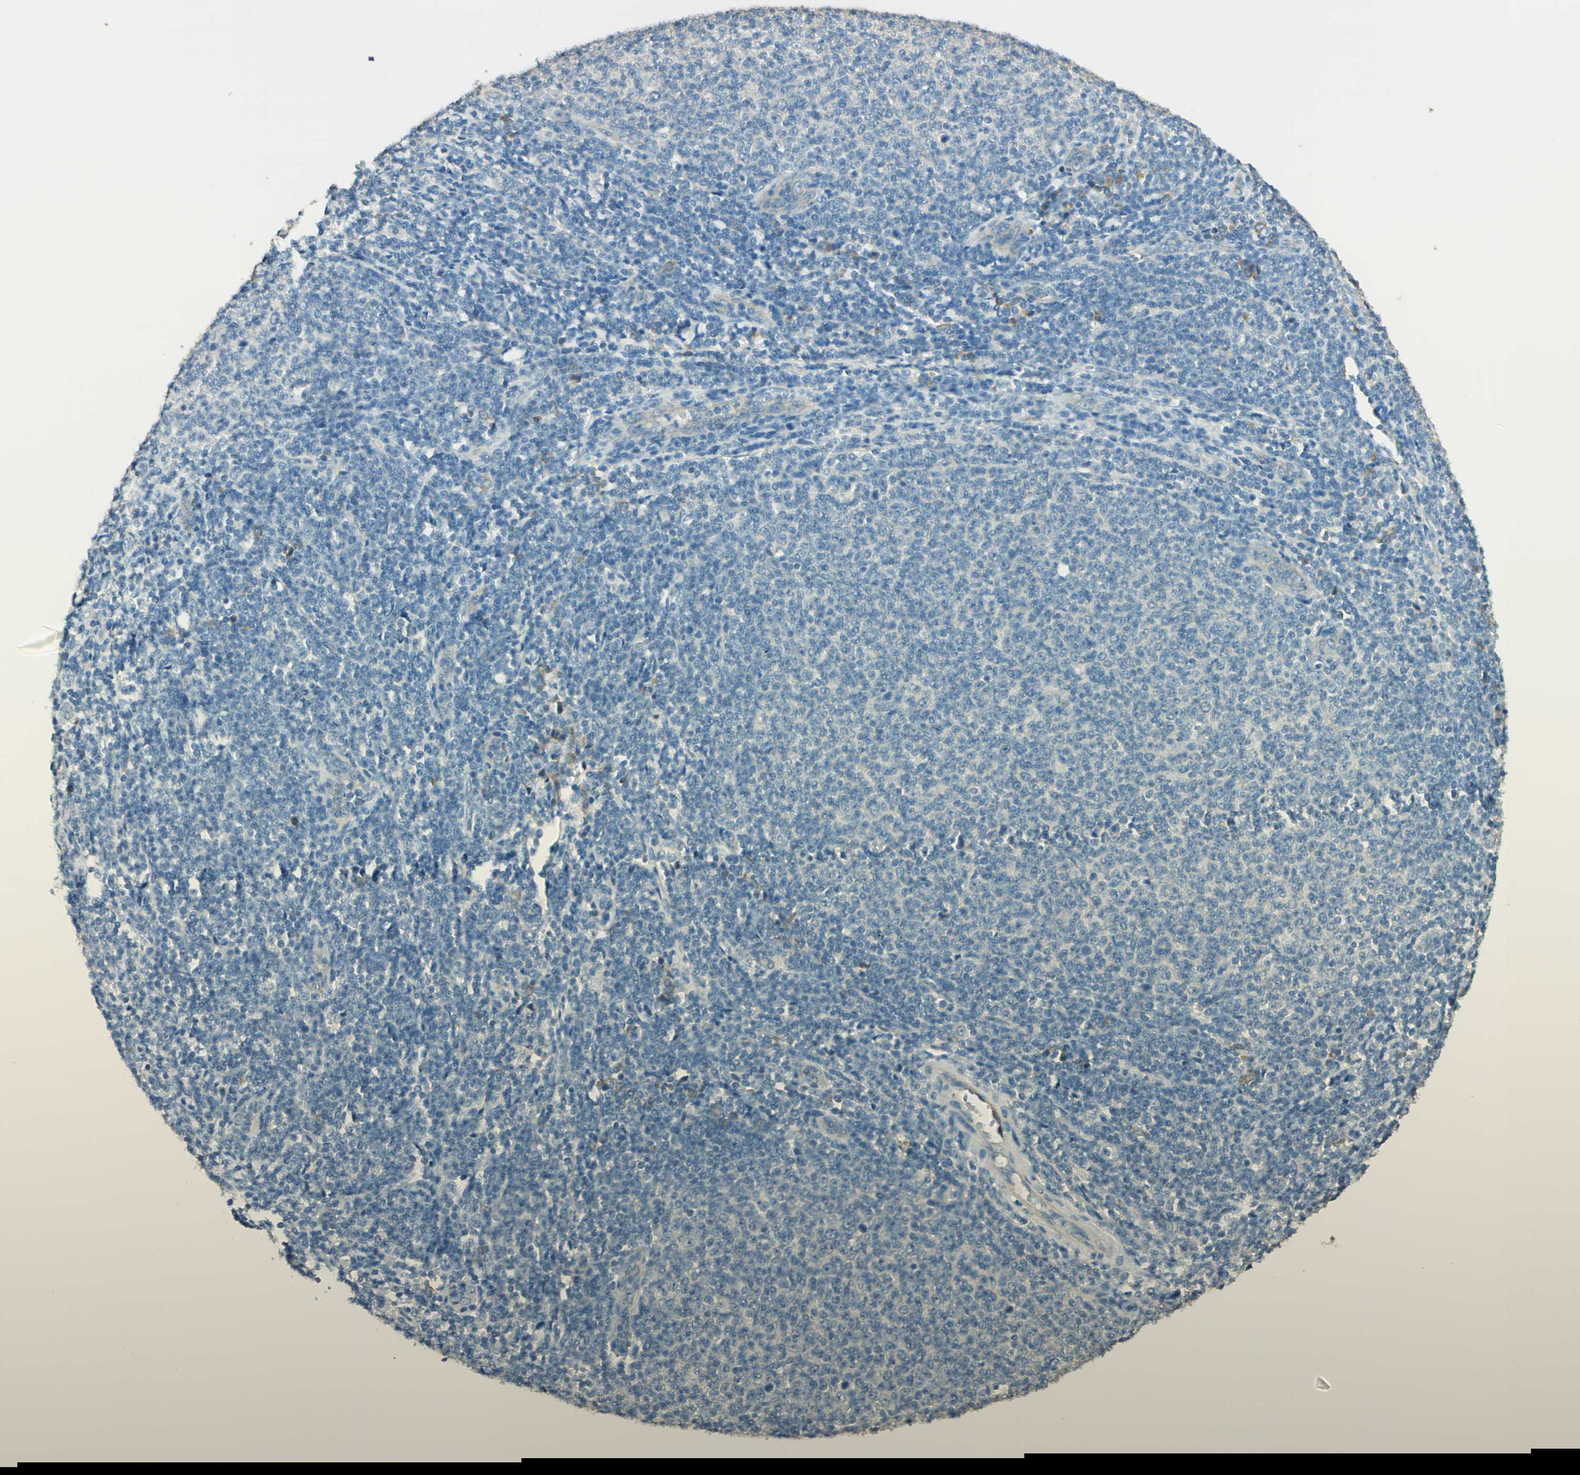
{"staining": {"intensity": "negative", "quantity": "none", "location": "none"}, "tissue": "lymphoma", "cell_type": "Tumor cells", "image_type": "cancer", "snomed": [{"axis": "morphology", "description": "Malignant lymphoma, non-Hodgkin's type, Low grade"}, {"axis": "topography", "description": "Lymph node"}], "caption": "Tumor cells show no significant protein expression in malignant lymphoma, non-Hodgkin's type (low-grade). (Immunohistochemistry (ihc), brightfield microscopy, high magnification).", "gene": "SHC2", "patient": {"sex": "male", "age": 66}}